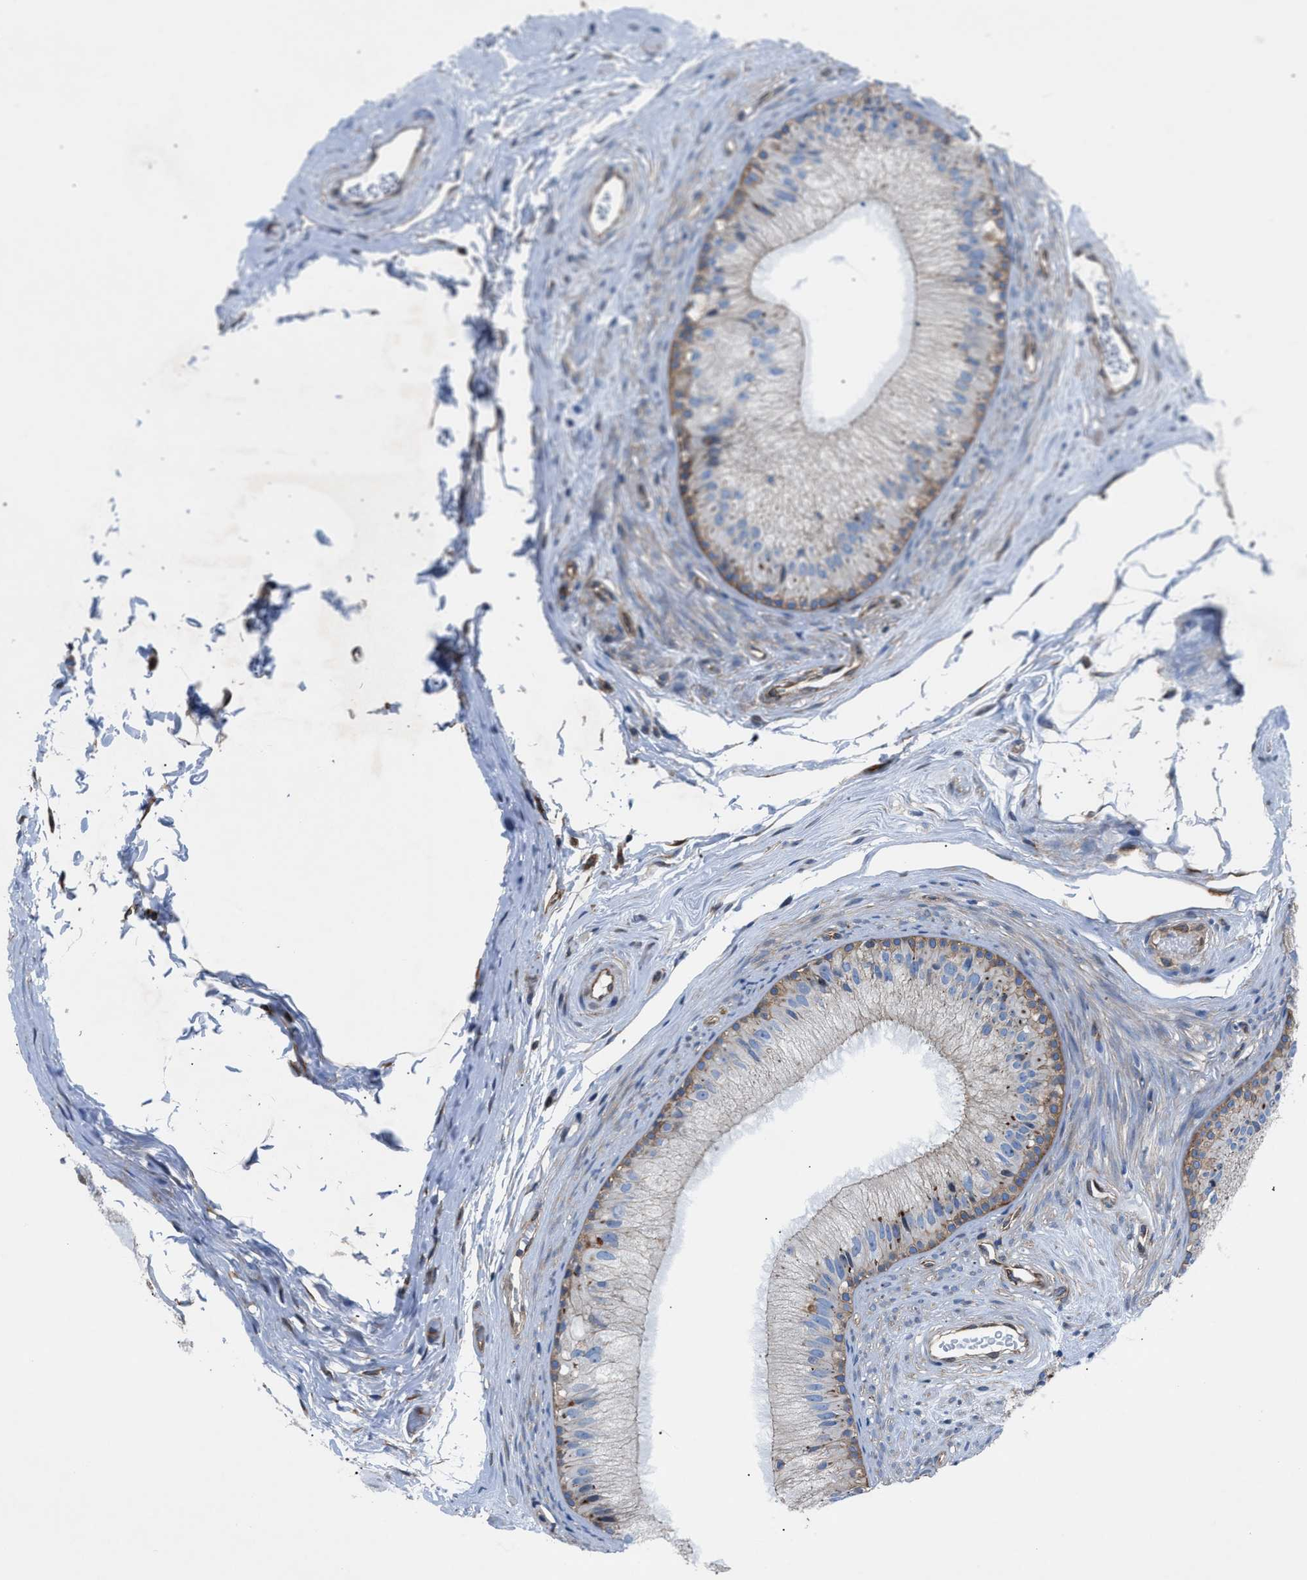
{"staining": {"intensity": "moderate", "quantity": "<25%", "location": "cytoplasmic/membranous"}, "tissue": "epididymis", "cell_type": "Glandular cells", "image_type": "normal", "snomed": [{"axis": "morphology", "description": "Normal tissue, NOS"}, {"axis": "topography", "description": "Epididymis"}], "caption": "This is an image of IHC staining of benign epididymis, which shows moderate expression in the cytoplasmic/membranous of glandular cells.", "gene": "DMAC1", "patient": {"sex": "male", "age": 56}}